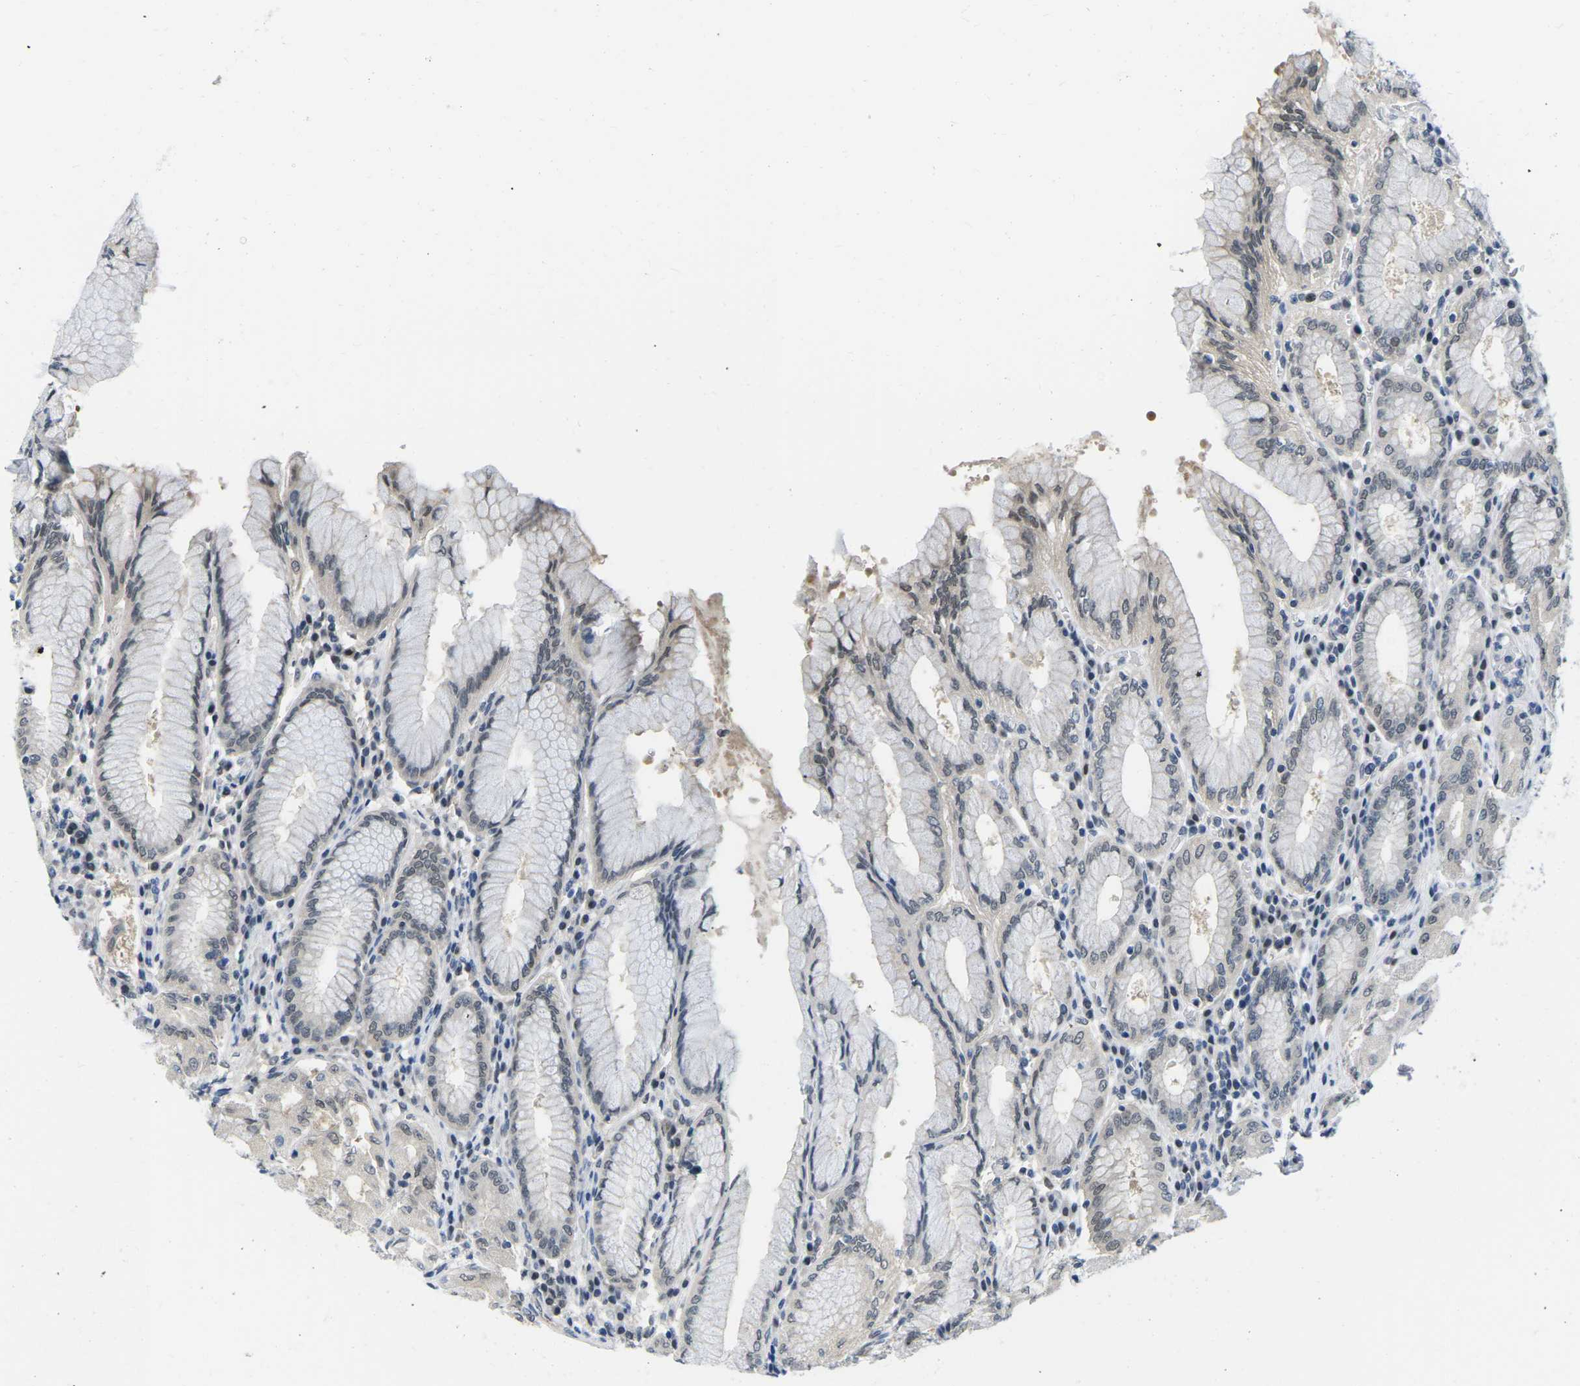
{"staining": {"intensity": "moderate", "quantity": "<25%", "location": "cytoplasmic/membranous,nuclear"}, "tissue": "stomach", "cell_type": "Glandular cells", "image_type": "normal", "snomed": [{"axis": "morphology", "description": "Normal tissue, NOS"}, {"axis": "topography", "description": "Stomach"}, {"axis": "topography", "description": "Stomach, lower"}], "caption": "Benign stomach demonstrates moderate cytoplasmic/membranous,nuclear positivity in about <25% of glandular cells, visualized by immunohistochemistry. (IHC, brightfield microscopy, high magnification).", "gene": "UBA7", "patient": {"sex": "female", "age": 56}}